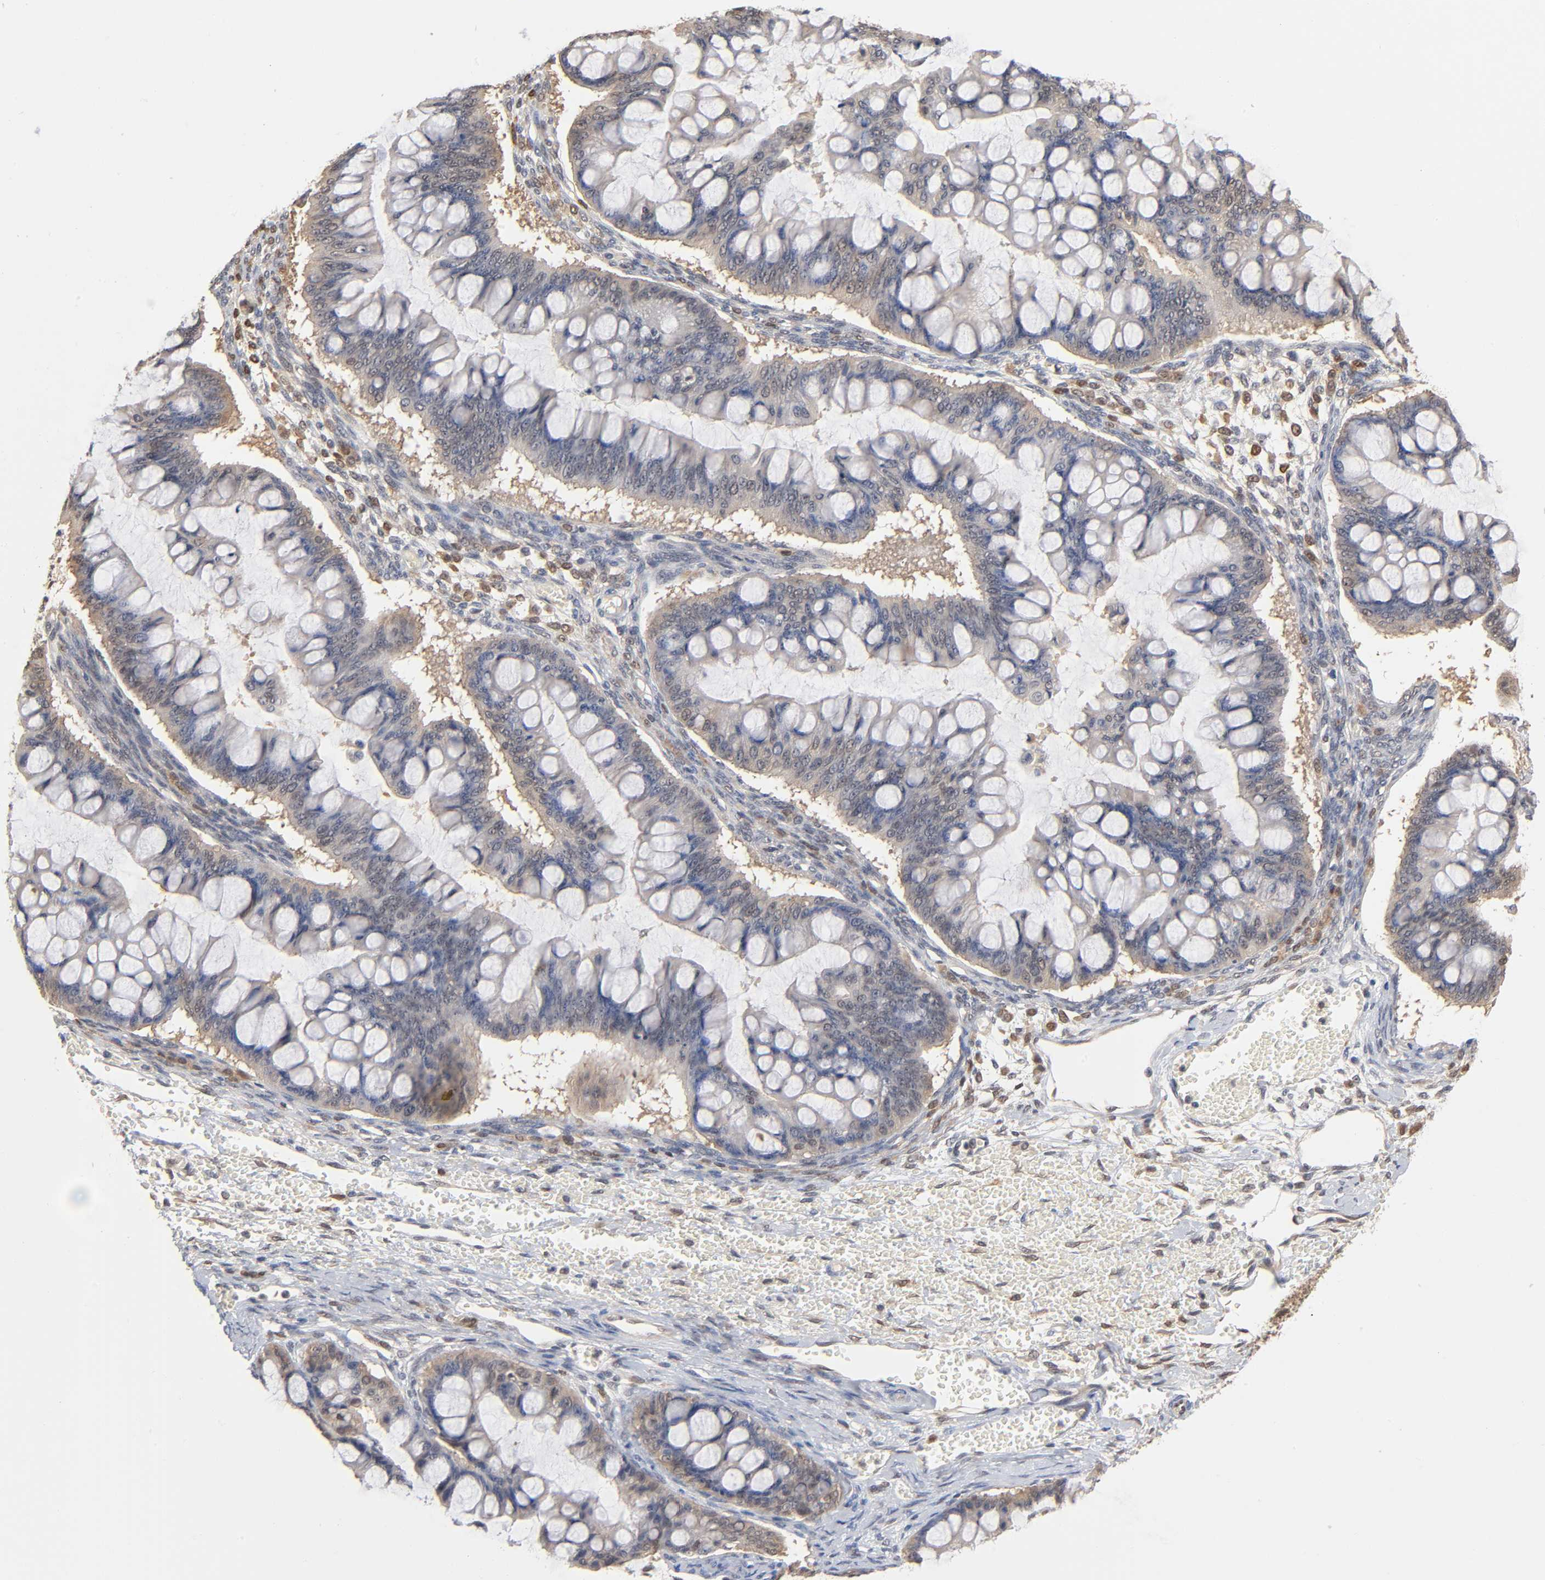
{"staining": {"intensity": "moderate", "quantity": "25%-75%", "location": "cytoplasmic/membranous"}, "tissue": "ovarian cancer", "cell_type": "Tumor cells", "image_type": "cancer", "snomed": [{"axis": "morphology", "description": "Cystadenocarcinoma, mucinous, NOS"}, {"axis": "topography", "description": "Ovary"}], "caption": "Ovarian cancer stained with DAB IHC exhibits medium levels of moderate cytoplasmic/membranous positivity in approximately 25%-75% of tumor cells. The staining was performed using DAB (3,3'-diaminobenzidine) to visualize the protein expression in brown, while the nuclei were stained in blue with hematoxylin (Magnification: 20x).", "gene": "DFFB", "patient": {"sex": "female", "age": 73}}